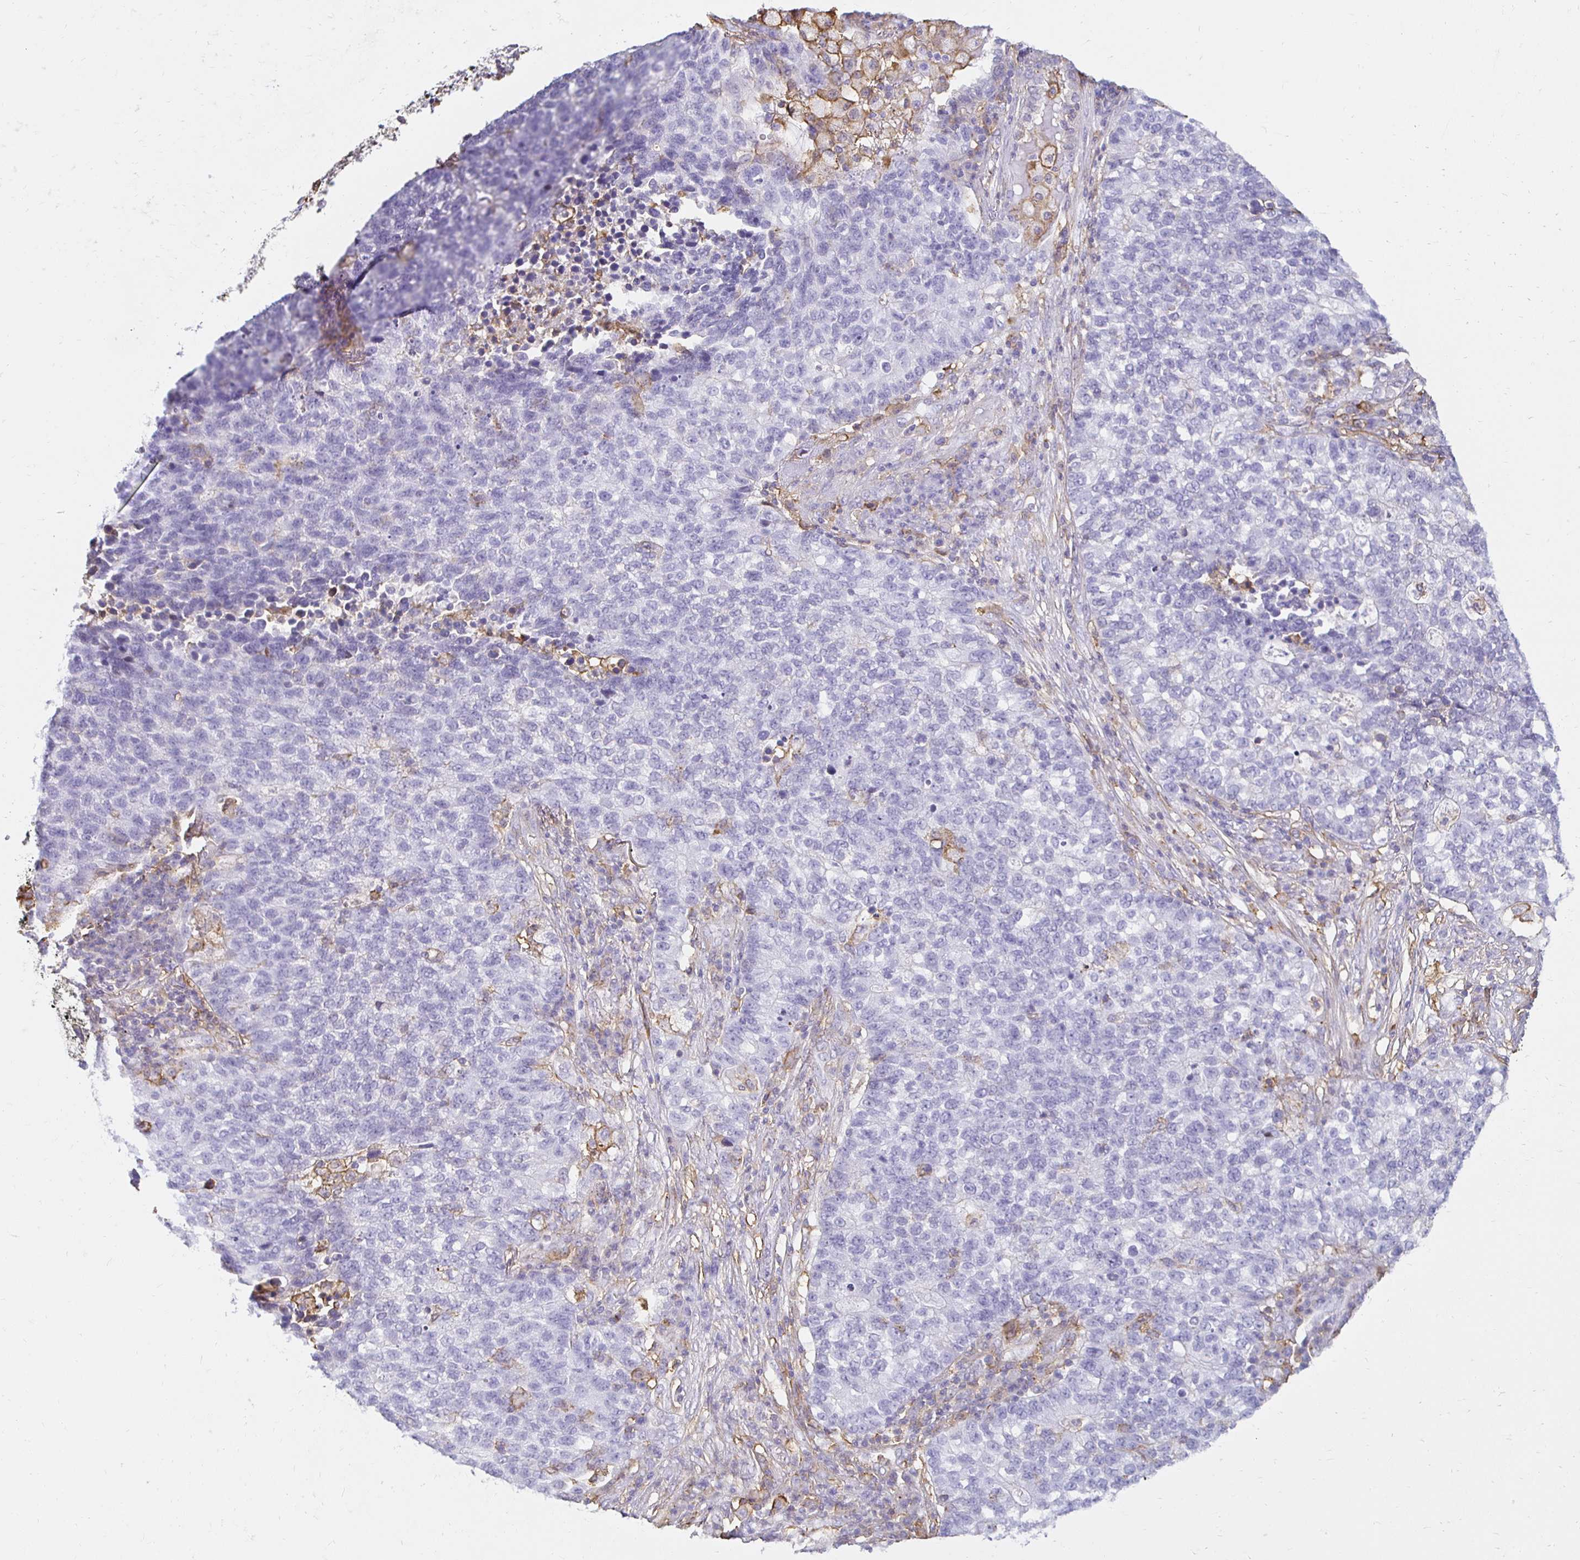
{"staining": {"intensity": "negative", "quantity": "none", "location": "none"}, "tissue": "lung cancer", "cell_type": "Tumor cells", "image_type": "cancer", "snomed": [{"axis": "morphology", "description": "Adenocarcinoma, NOS"}, {"axis": "topography", "description": "Lung"}], "caption": "Tumor cells show no significant expression in adenocarcinoma (lung). (Brightfield microscopy of DAB IHC at high magnification).", "gene": "TAS1R3", "patient": {"sex": "male", "age": 57}}